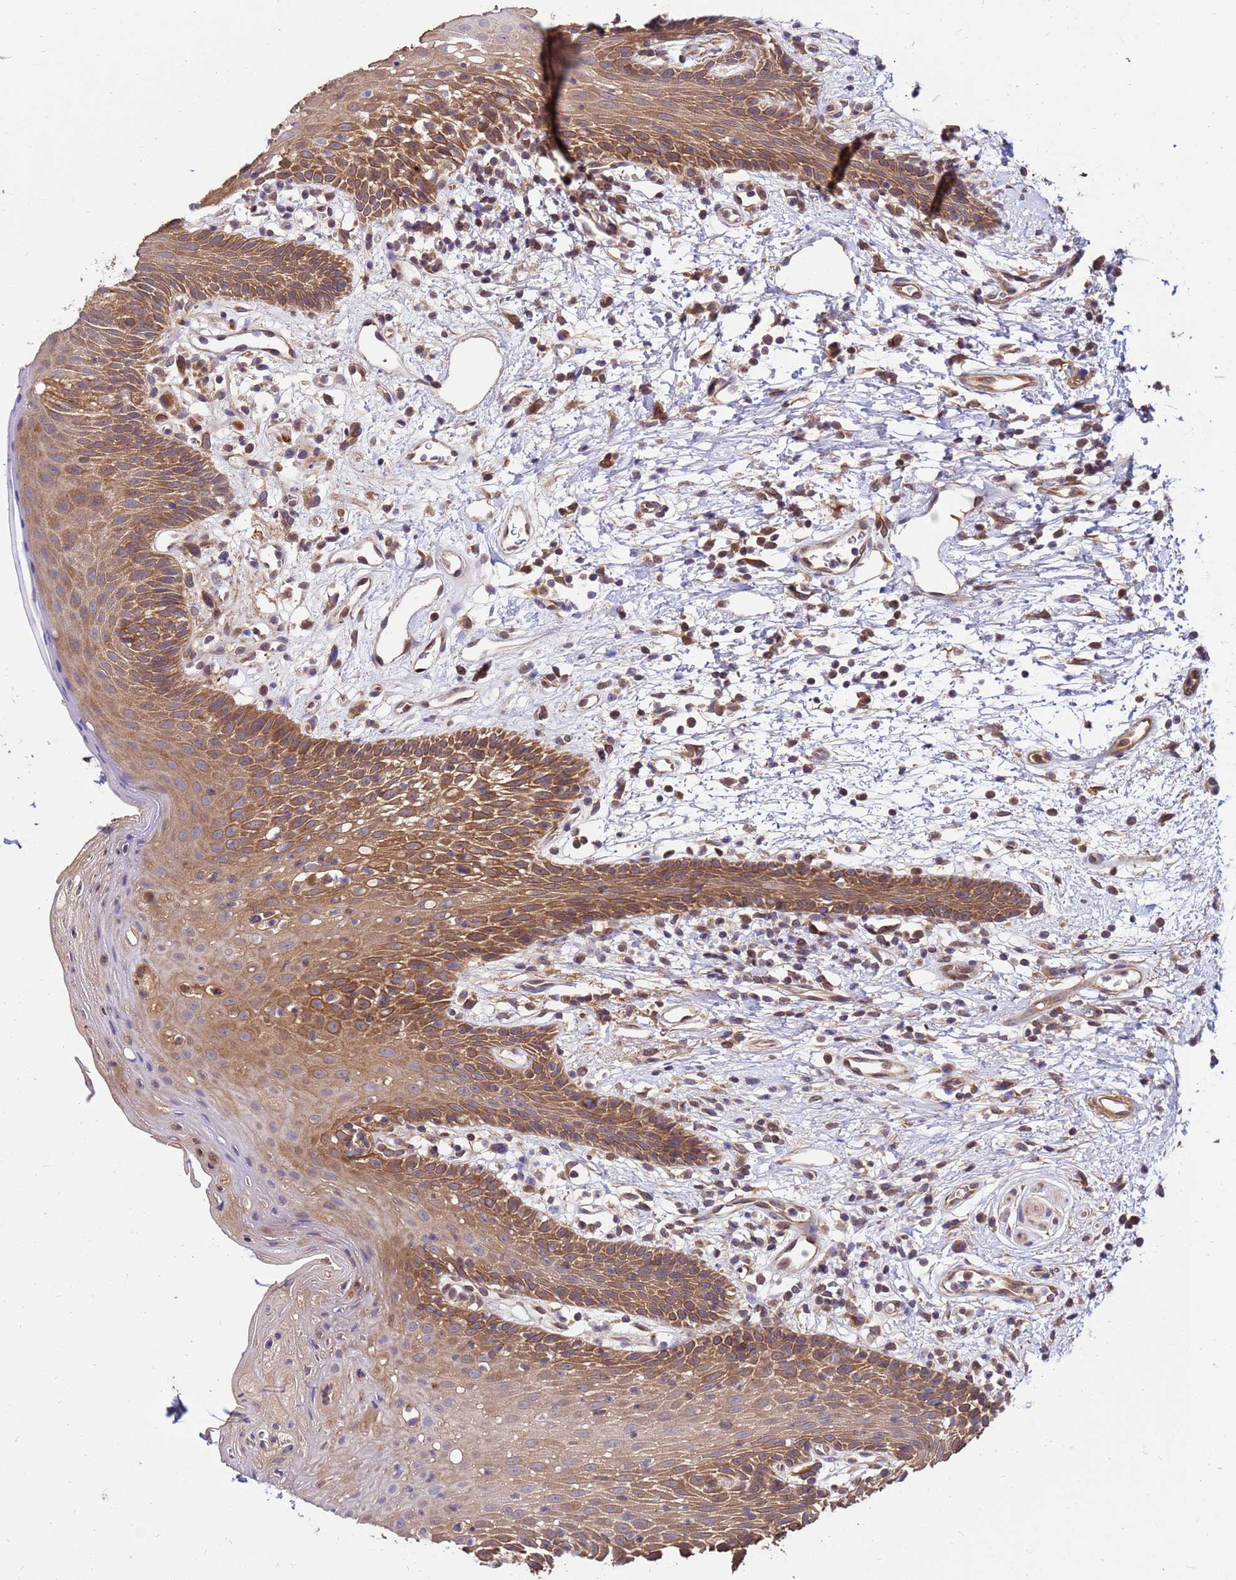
{"staining": {"intensity": "strong", "quantity": "25%-75%", "location": "cytoplasmic/membranous"}, "tissue": "oral mucosa", "cell_type": "Squamous epithelial cells", "image_type": "normal", "snomed": [{"axis": "morphology", "description": "Normal tissue, NOS"}, {"axis": "topography", "description": "Oral tissue"}, {"axis": "topography", "description": "Tounge, NOS"}], "caption": "About 25%-75% of squamous epithelial cells in benign oral mucosa show strong cytoplasmic/membranous protein expression as visualized by brown immunohistochemical staining.", "gene": "GET3", "patient": {"sex": "female", "age": 59}}